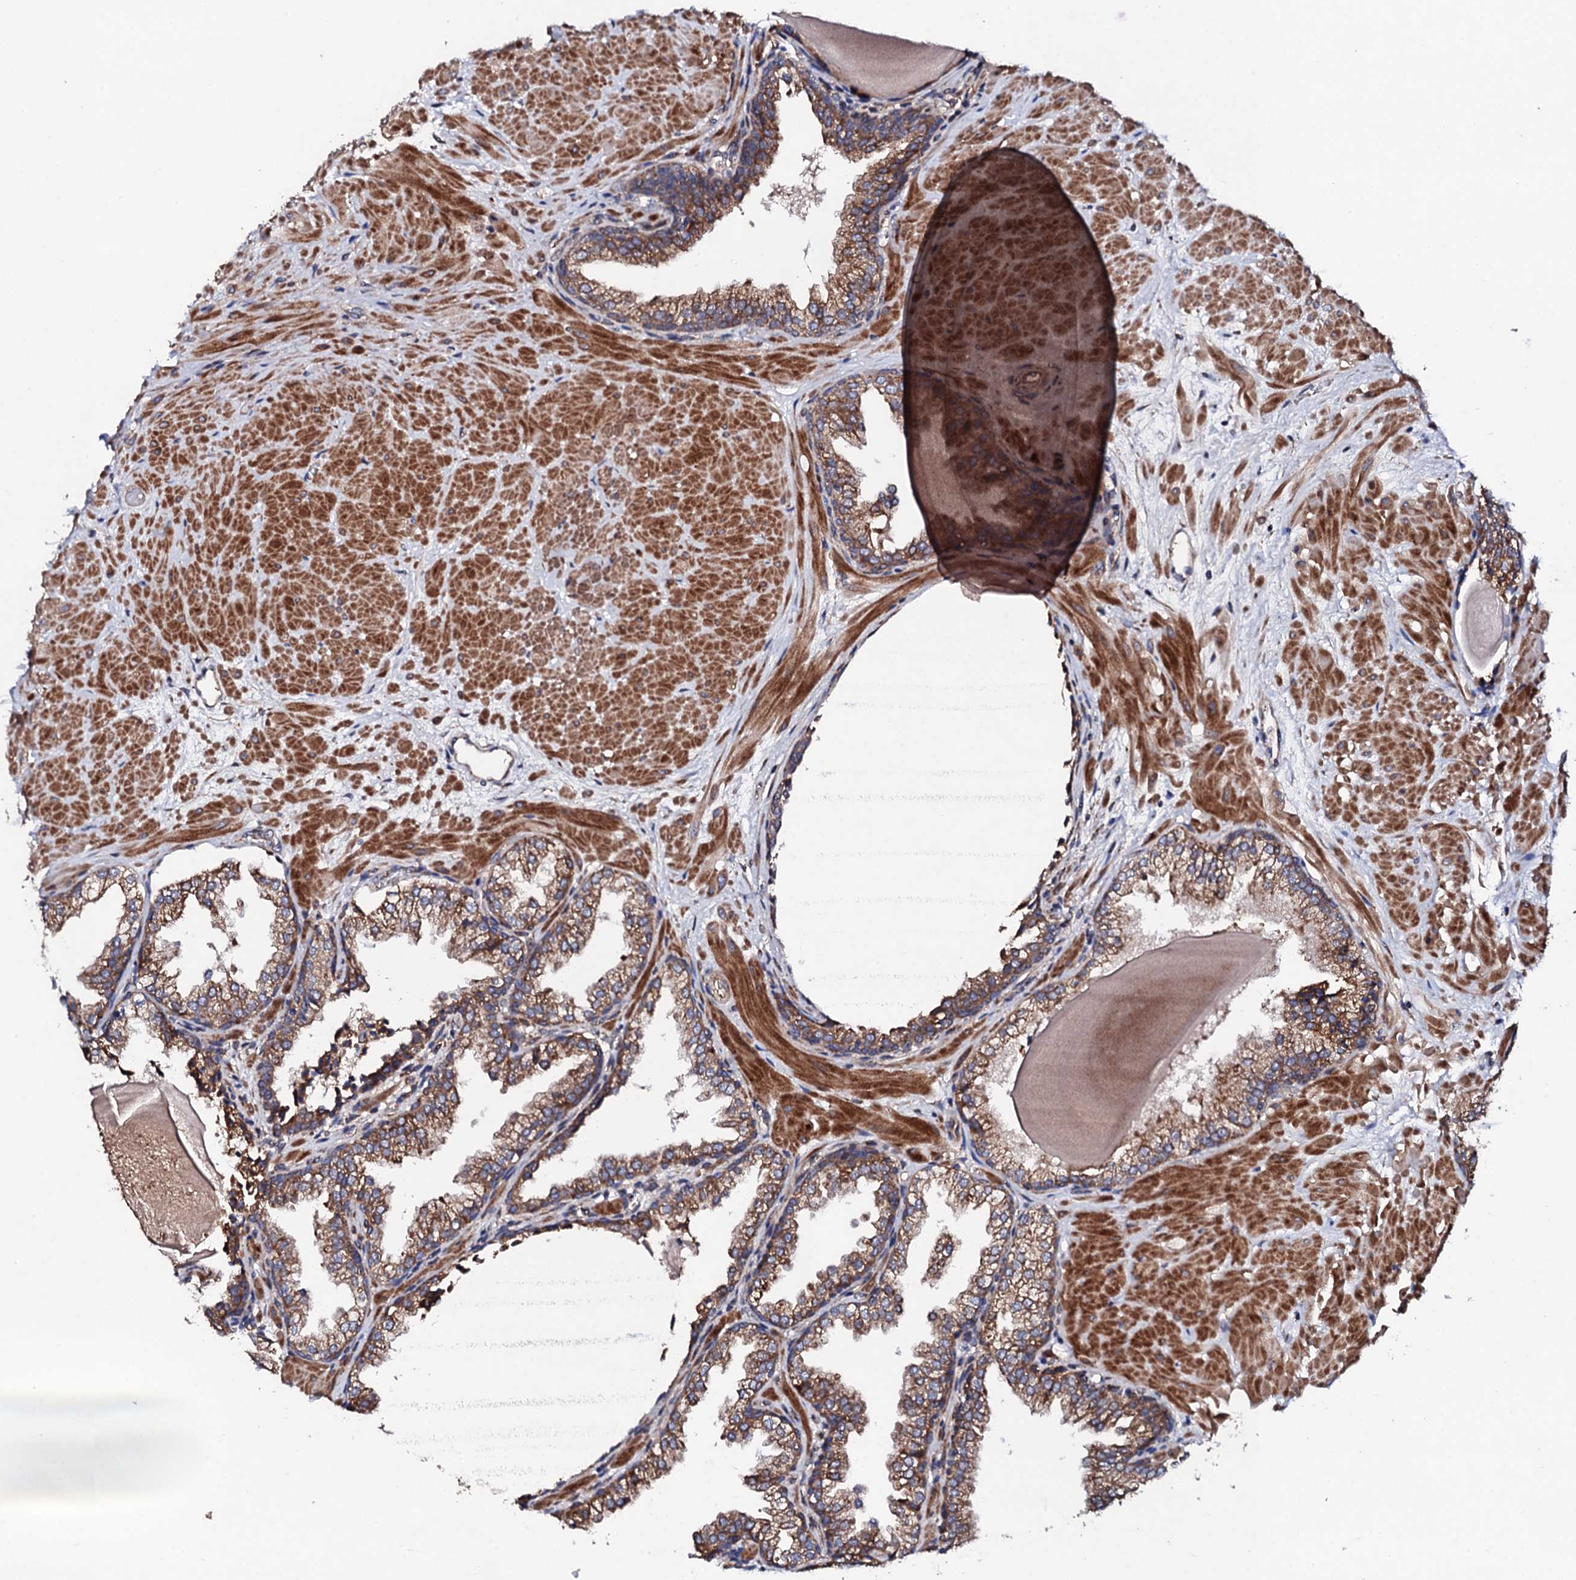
{"staining": {"intensity": "moderate", "quantity": ">75%", "location": "cytoplasmic/membranous"}, "tissue": "prostate", "cell_type": "Glandular cells", "image_type": "normal", "snomed": [{"axis": "morphology", "description": "Normal tissue, NOS"}, {"axis": "topography", "description": "Prostate"}], "caption": "Immunohistochemical staining of unremarkable human prostate displays >75% levels of moderate cytoplasmic/membranous protein staining in approximately >75% of glandular cells.", "gene": "LIPT2", "patient": {"sex": "male", "age": 48}}